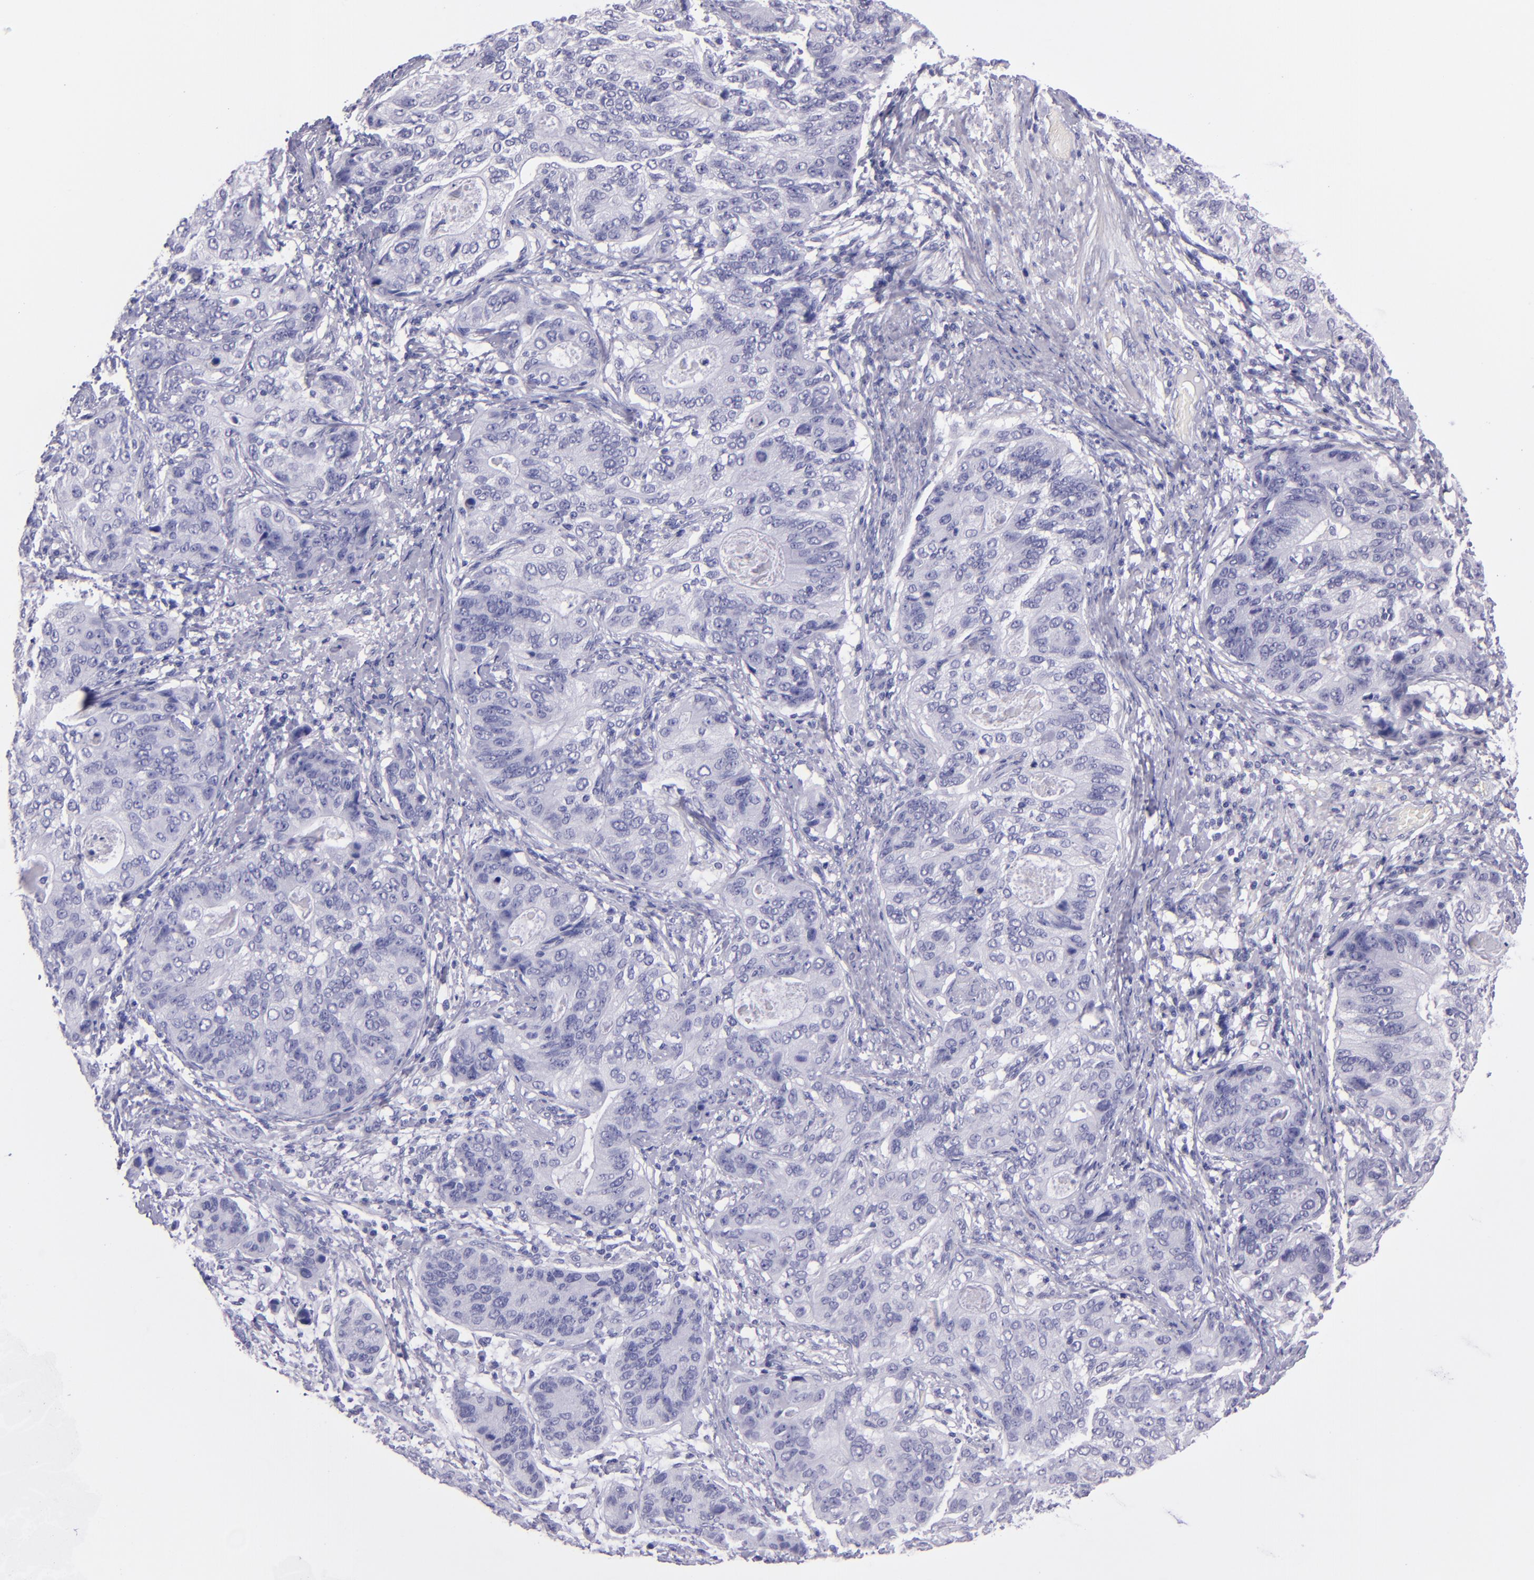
{"staining": {"intensity": "negative", "quantity": "none", "location": "none"}, "tissue": "stomach cancer", "cell_type": "Tumor cells", "image_type": "cancer", "snomed": [{"axis": "morphology", "description": "Adenocarcinoma, NOS"}, {"axis": "topography", "description": "Esophagus"}, {"axis": "topography", "description": "Stomach"}], "caption": "Tumor cells show no significant protein staining in adenocarcinoma (stomach). (Stains: DAB (3,3'-diaminobenzidine) immunohistochemistry (IHC) with hematoxylin counter stain, Microscopy: brightfield microscopy at high magnification).", "gene": "TNNT3", "patient": {"sex": "male", "age": 74}}